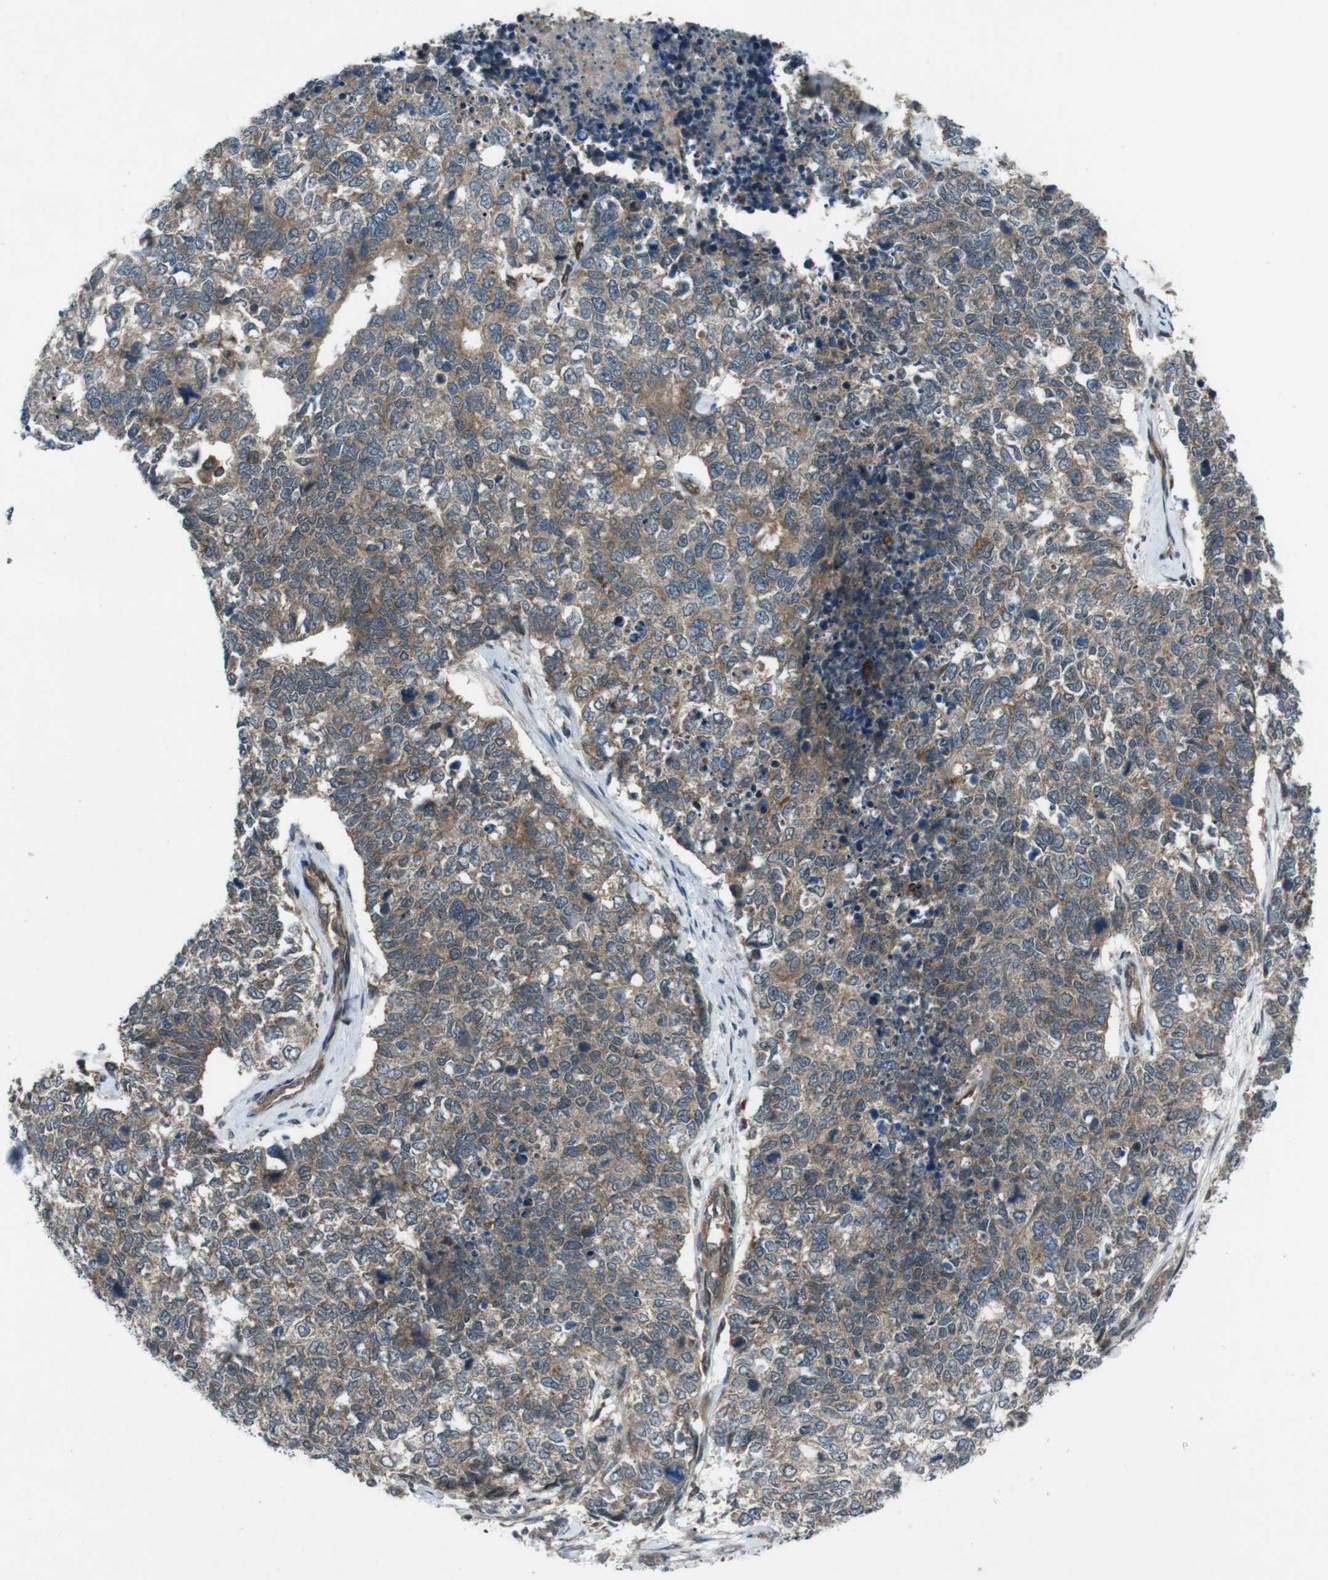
{"staining": {"intensity": "weak", "quantity": ">75%", "location": "cytoplasmic/membranous"}, "tissue": "cervical cancer", "cell_type": "Tumor cells", "image_type": "cancer", "snomed": [{"axis": "morphology", "description": "Squamous cell carcinoma, NOS"}, {"axis": "topography", "description": "Cervix"}], "caption": "Immunohistochemical staining of cervical cancer (squamous cell carcinoma) exhibits low levels of weak cytoplasmic/membranous expression in approximately >75% of tumor cells.", "gene": "SLC27A4", "patient": {"sex": "female", "age": 63}}